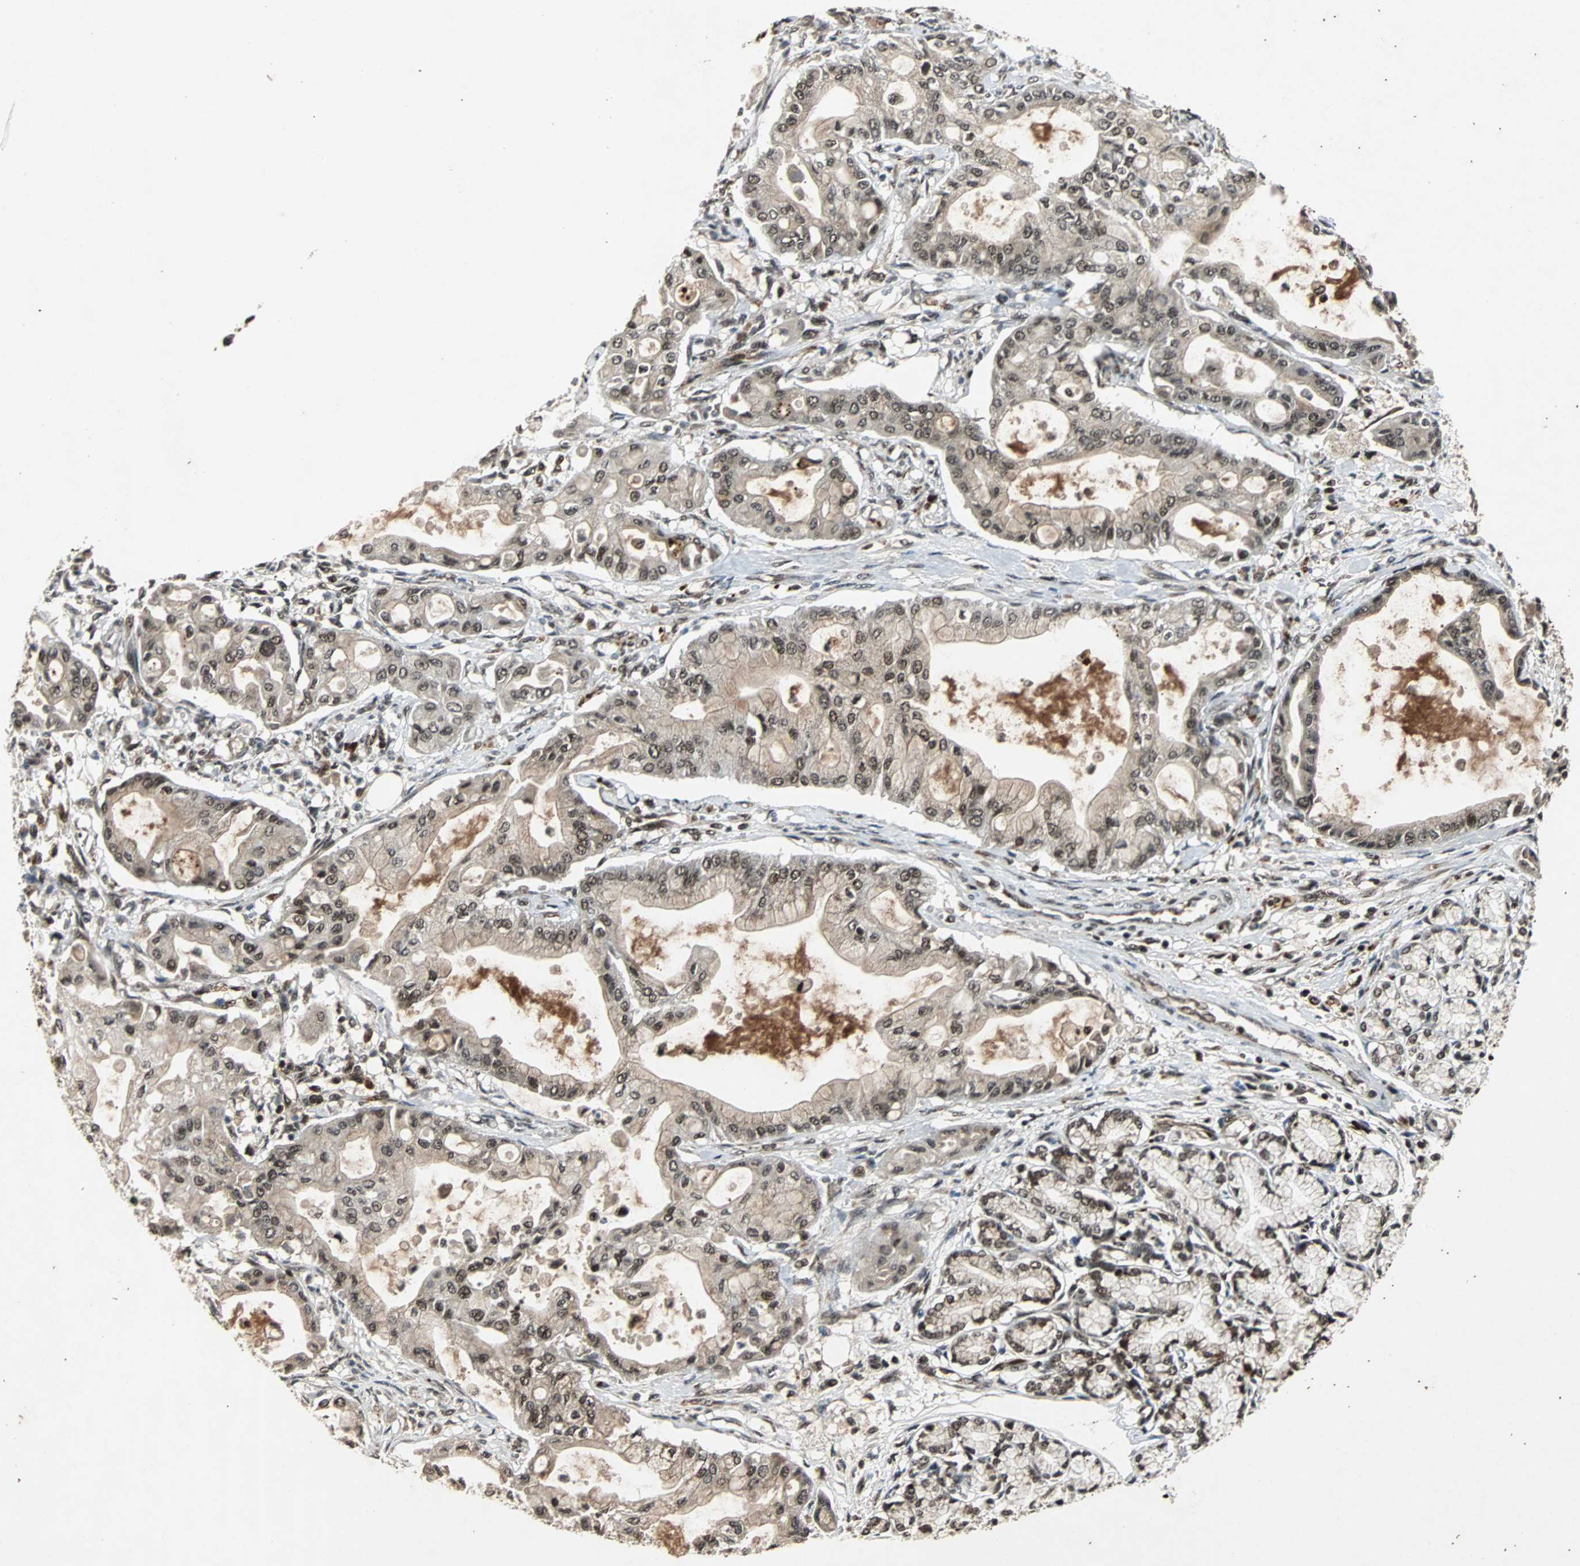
{"staining": {"intensity": "moderate", "quantity": ">75%", "location": "nuclear"}, "tissue": "pancreatic cancer", "cell_type": "Tumor cells", "image_type": "cancer", "snomed": [{"axis": "morphology", "description": "Adenocarcinoma, NOS"}, {"axis": "morphology", "description": "Adenocarcinoma, metastatic, NOS"}, {"axis": "topography", "description": "Lymph node"}, {"axis": "topography", "description": "Pancreas"}, {"axis": "topography", "description": "Duodenum"}], "caption": "Moderate nuclear staining for a protein is appreciated in about >75% of tumor cells of adenocarcinoma (pancreatic) using immunohistochemistry.", "gene": "TAF5", "patient": {"sex": "female", "age": 64}}